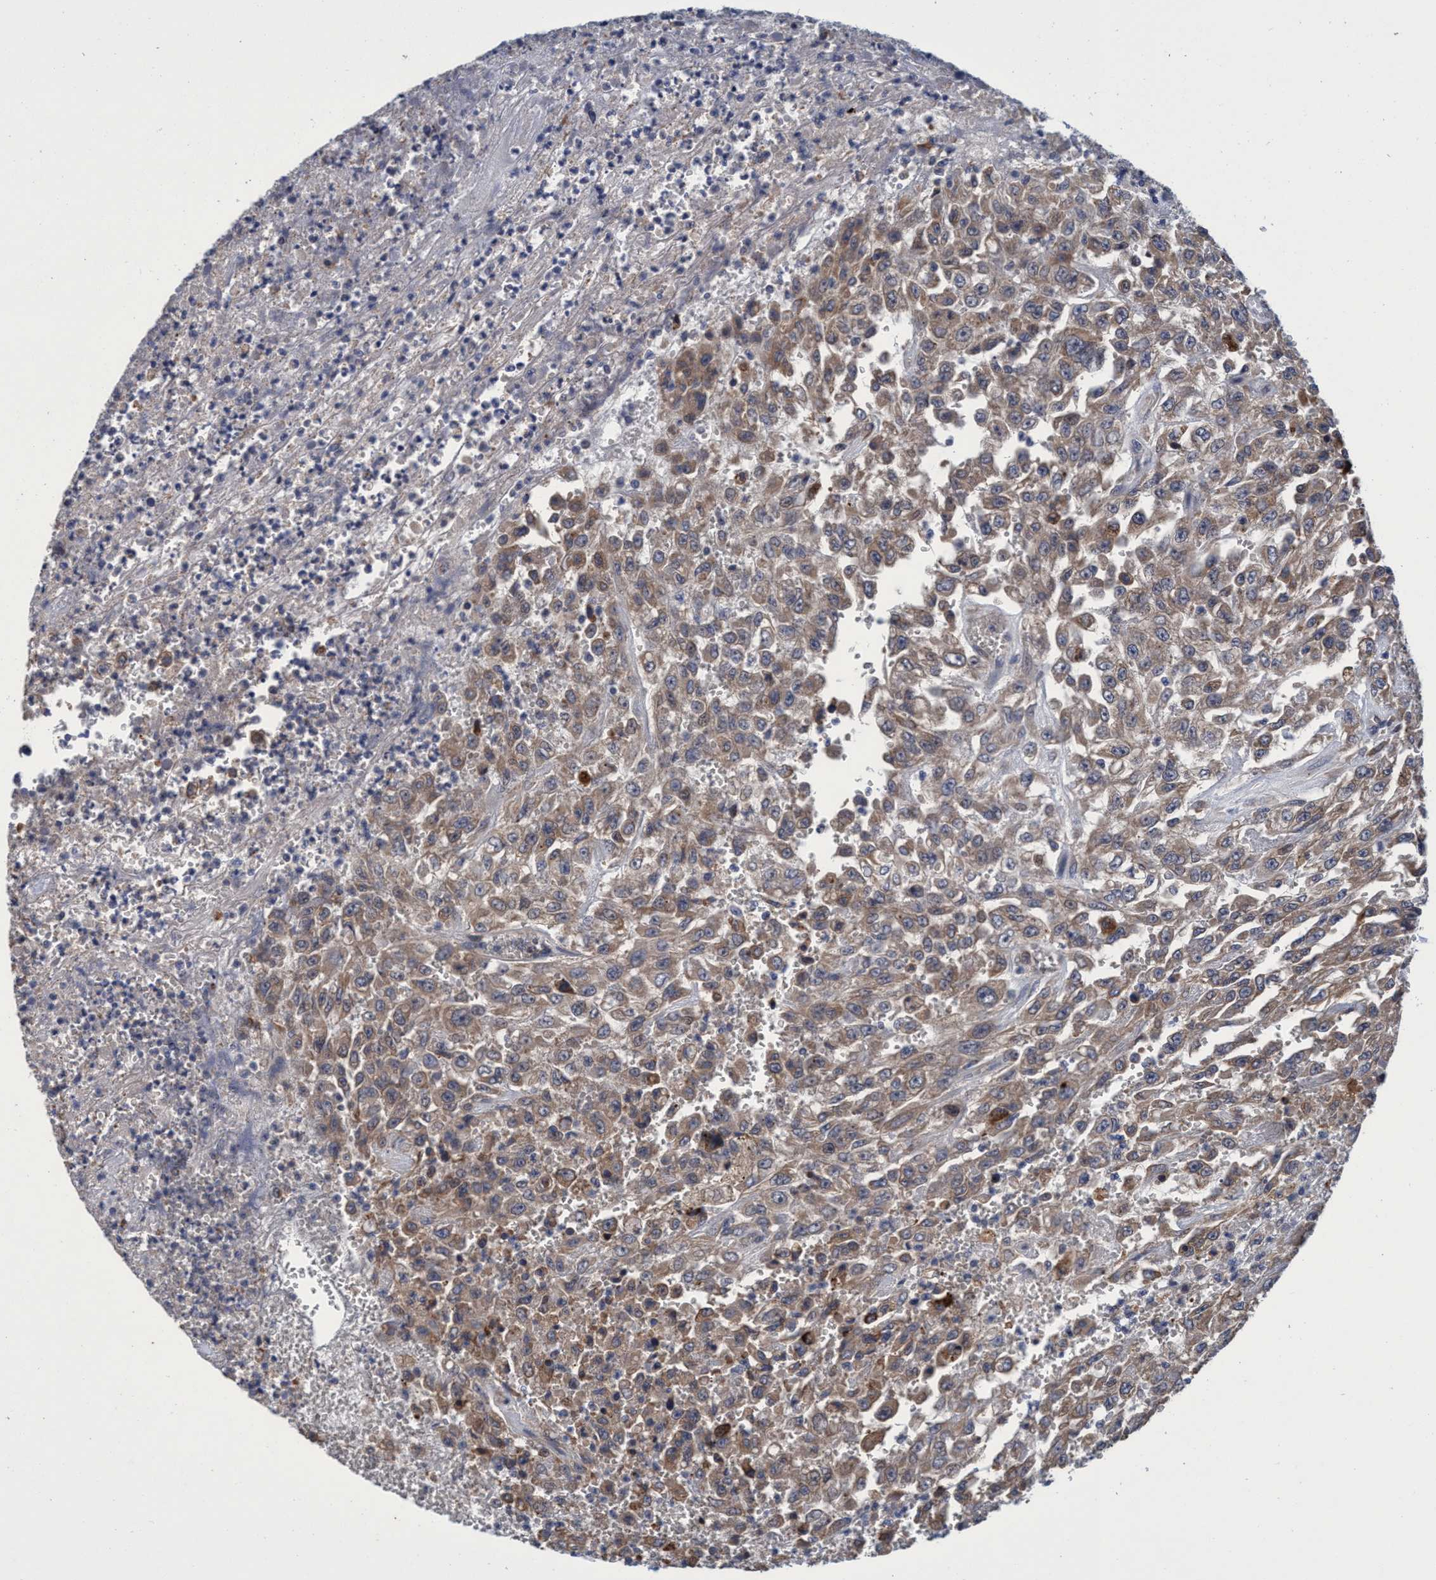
{"staining": {"intensity": "weak", "quantity": ">75%", "location": "cytoplasmic/membranous"}, "tissue": "urothelial cancer", "cell_type": "Tumor cells", "image_type": "cancer", "snomed": [{"axis": "morphology", "description": "Urothelial carcinoma, High grade"}, {"axis": "topography", "description": "Urinary bladder"}], "caption": "The micrograph reveals a brown stain indicating the presence of a protein in the cytoplasmic/membranous of tumor cells in urothelial cancer. The staining is performed using DAB (3,3'-diaminobenzidine) brown chromogen to label protein expression. The nuclei are counter-stained blue using hematoxylin.", "gene": "CALCOCO2", "patient": {"sex": "male", "age": 46}}